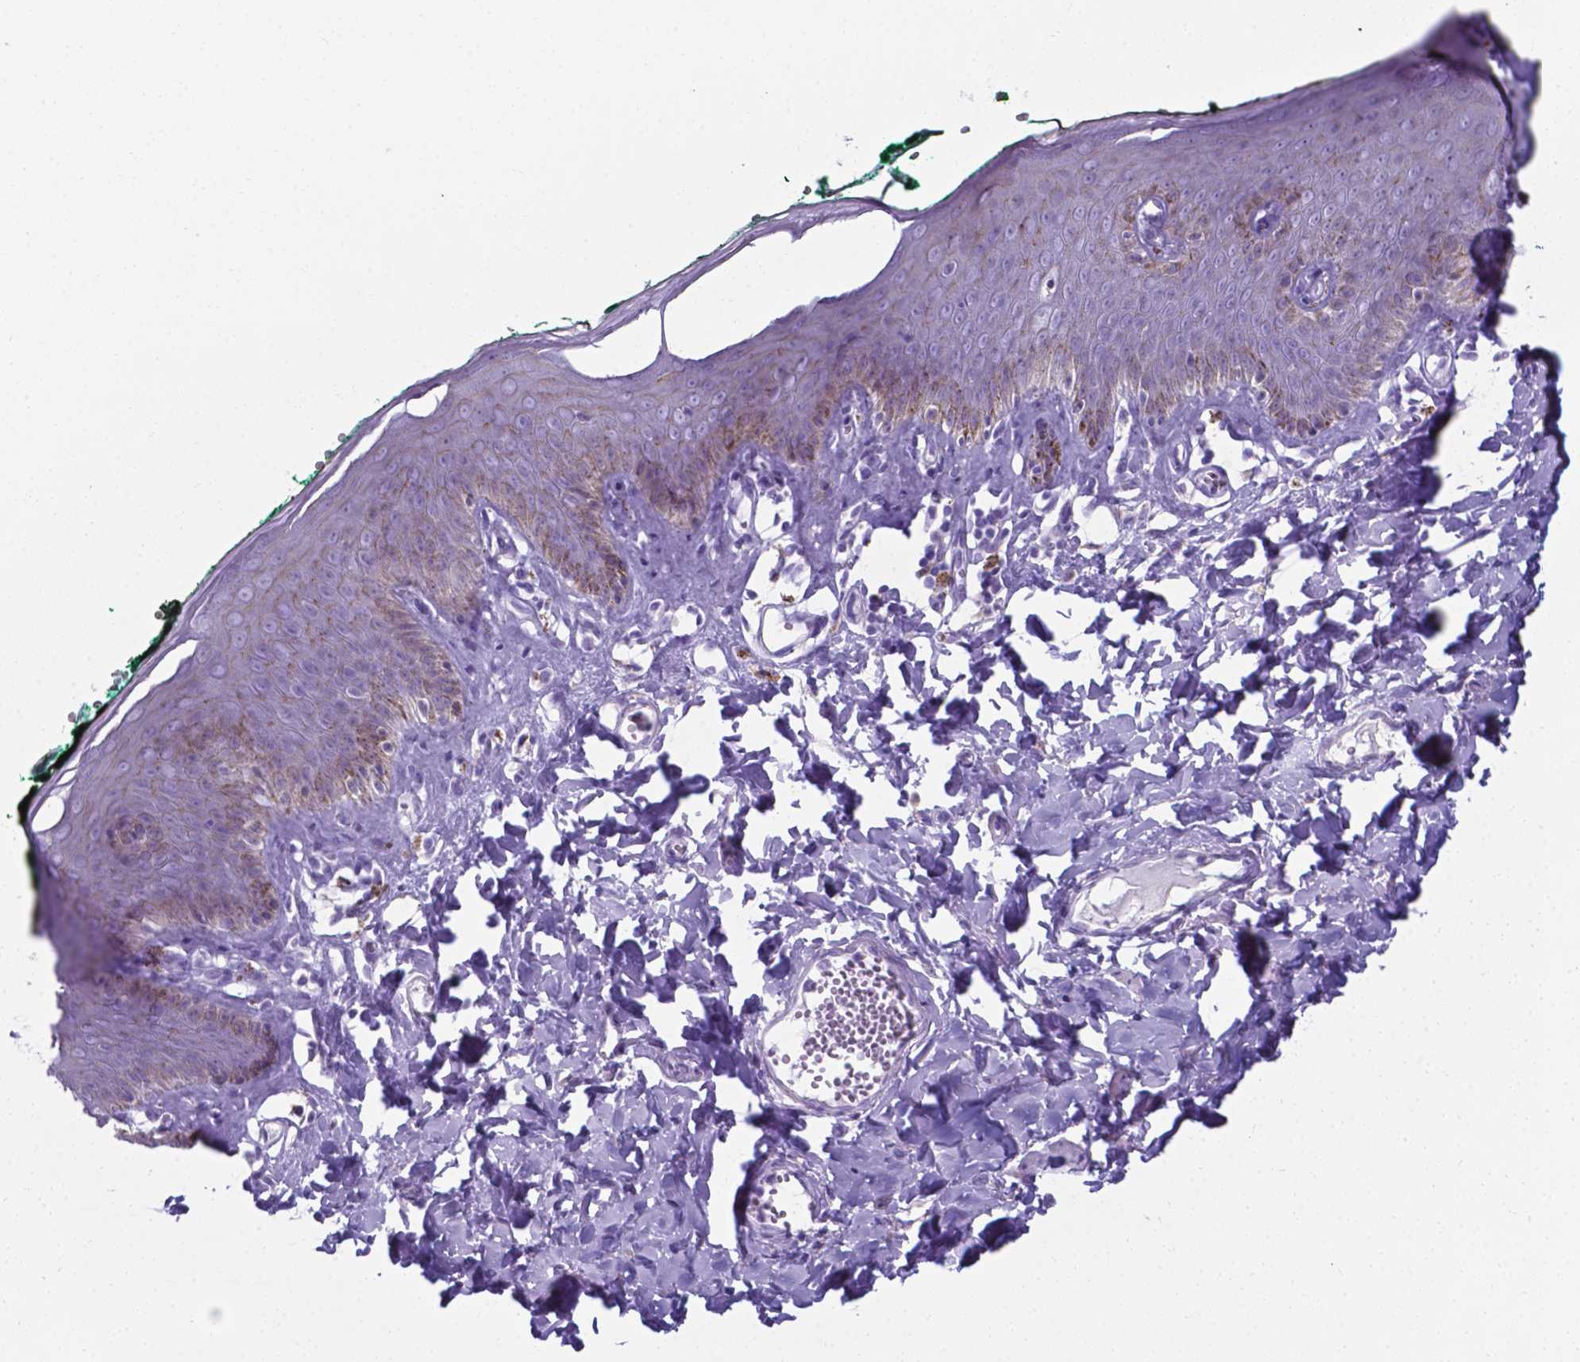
{"staining": {"intensity": "weak", "quantity": "<25%", "location": "cytoplasmic/membranous"}, "tissue": "skin", "cell_type": "Epidermal cells", "image_type": "normal", "snomed": [{"axis": "morphology", "description": "Normal tissue, NOS"}, {"axis": "topography", "description": "Vulva"}, {"axis": "topography", "description": "Peripheral nerve tissue"}], "caption": "DAB (3,3'-diaminobenzidine) immunohistochemical staining of normal skin reveals no significant expression in epidermal cells.", "gene": "AP5B1", "patient": {"sex": "female", "age": 66}}